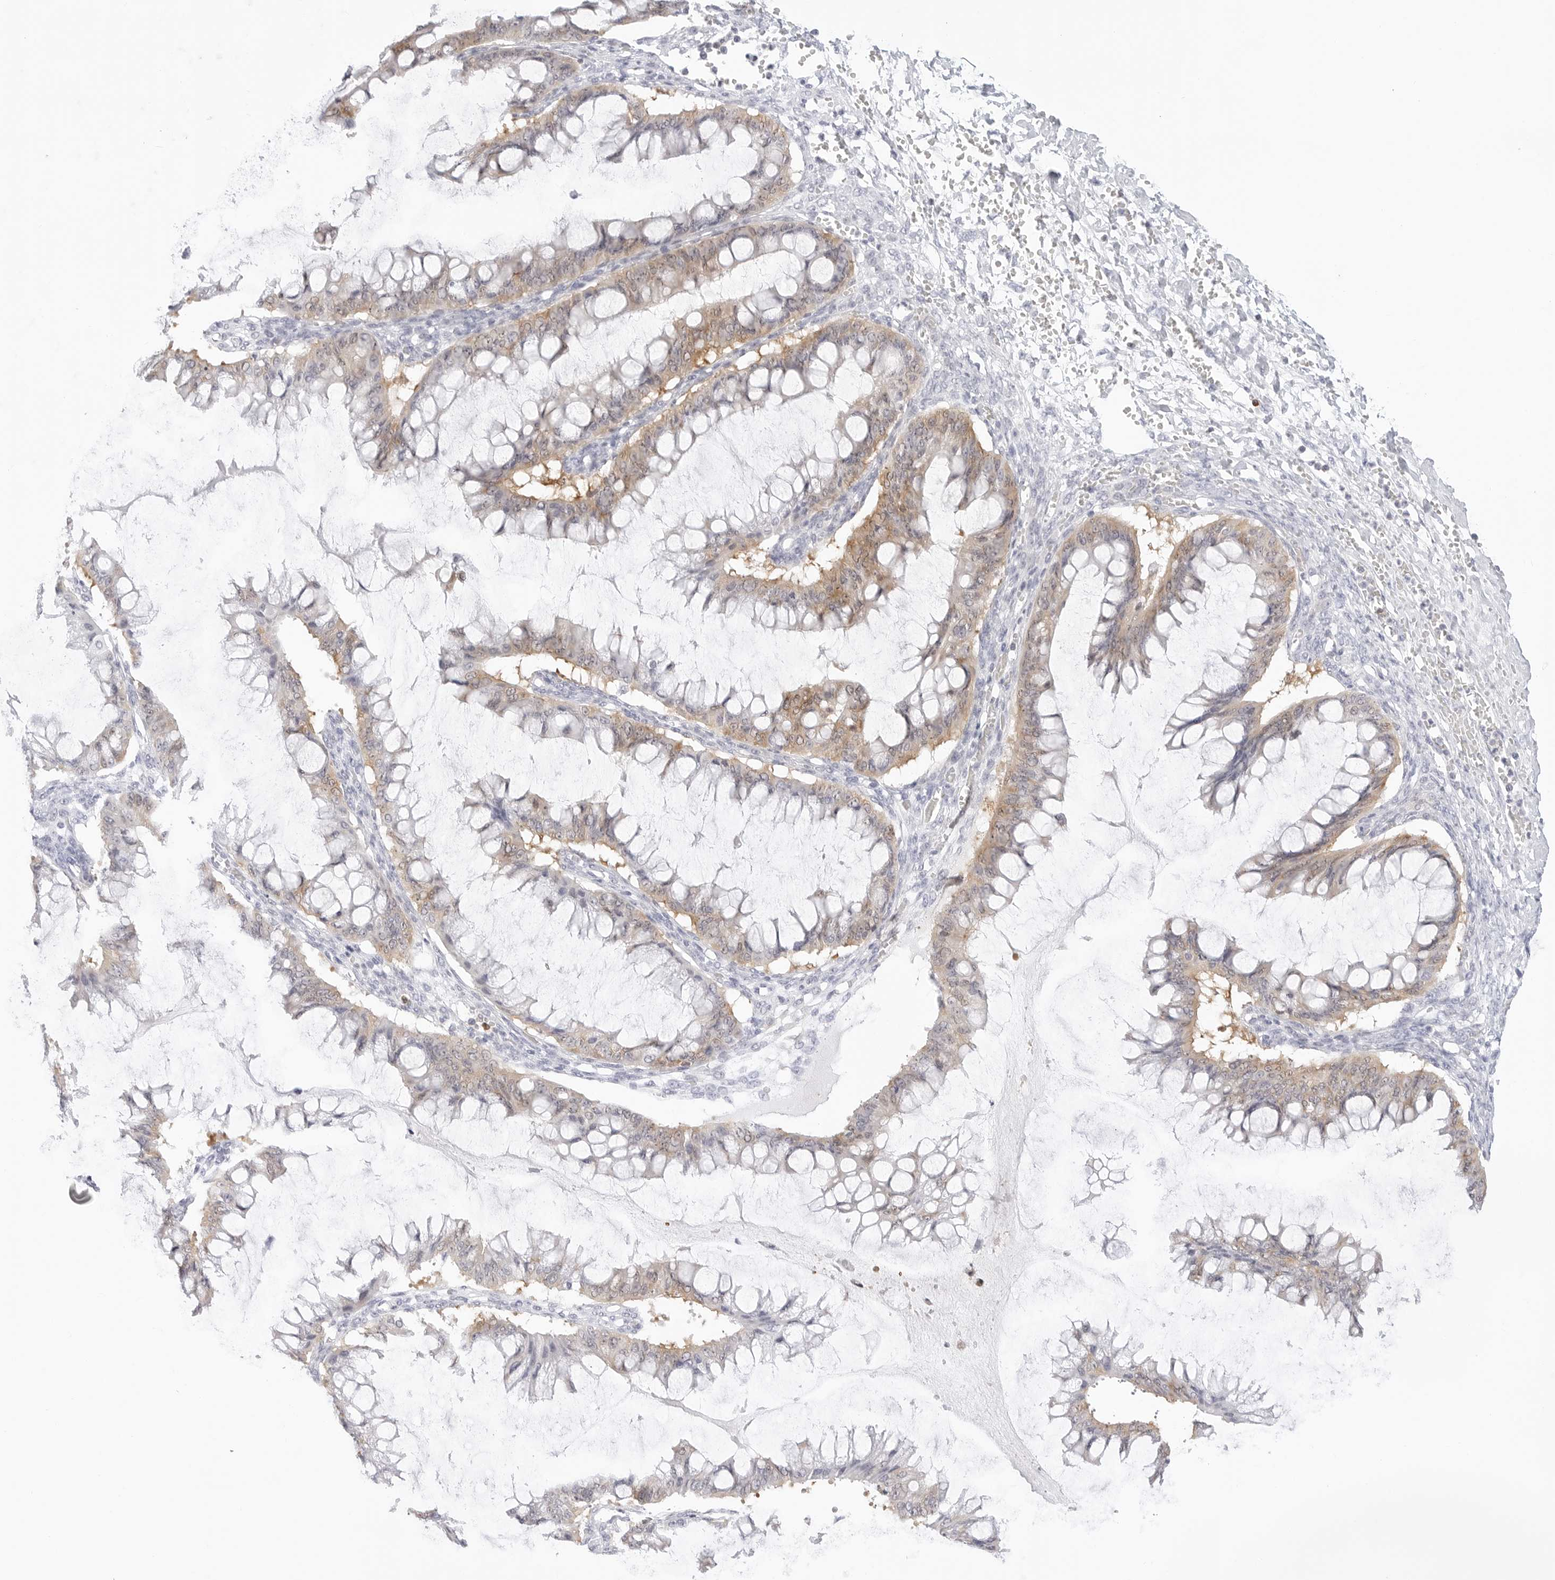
{"staining": {"intensity": "weak", "quantity": ">75%", "location": "cytoplasmic/membranous"}, "tissue": "ovarian cancer", "cell_type": "Tumor cells", "image_type": "cancer", "snomed": [{"axis": "morphology", "description": "Cystadenocarcinoma, mucinous, NOS"}, {"axis": "topography", "description": "Ovary"}], "caption": "A high-resolution histopathology image shows IHC staining of ovarian cancer, which exhibits weak cytoplasmic/membranous positivity in approximately >75% of tumor cells. Nuclei are stained in blue.", "gene": "SLC9A3R1", "patient": {"sex": "female", "age": 73}}